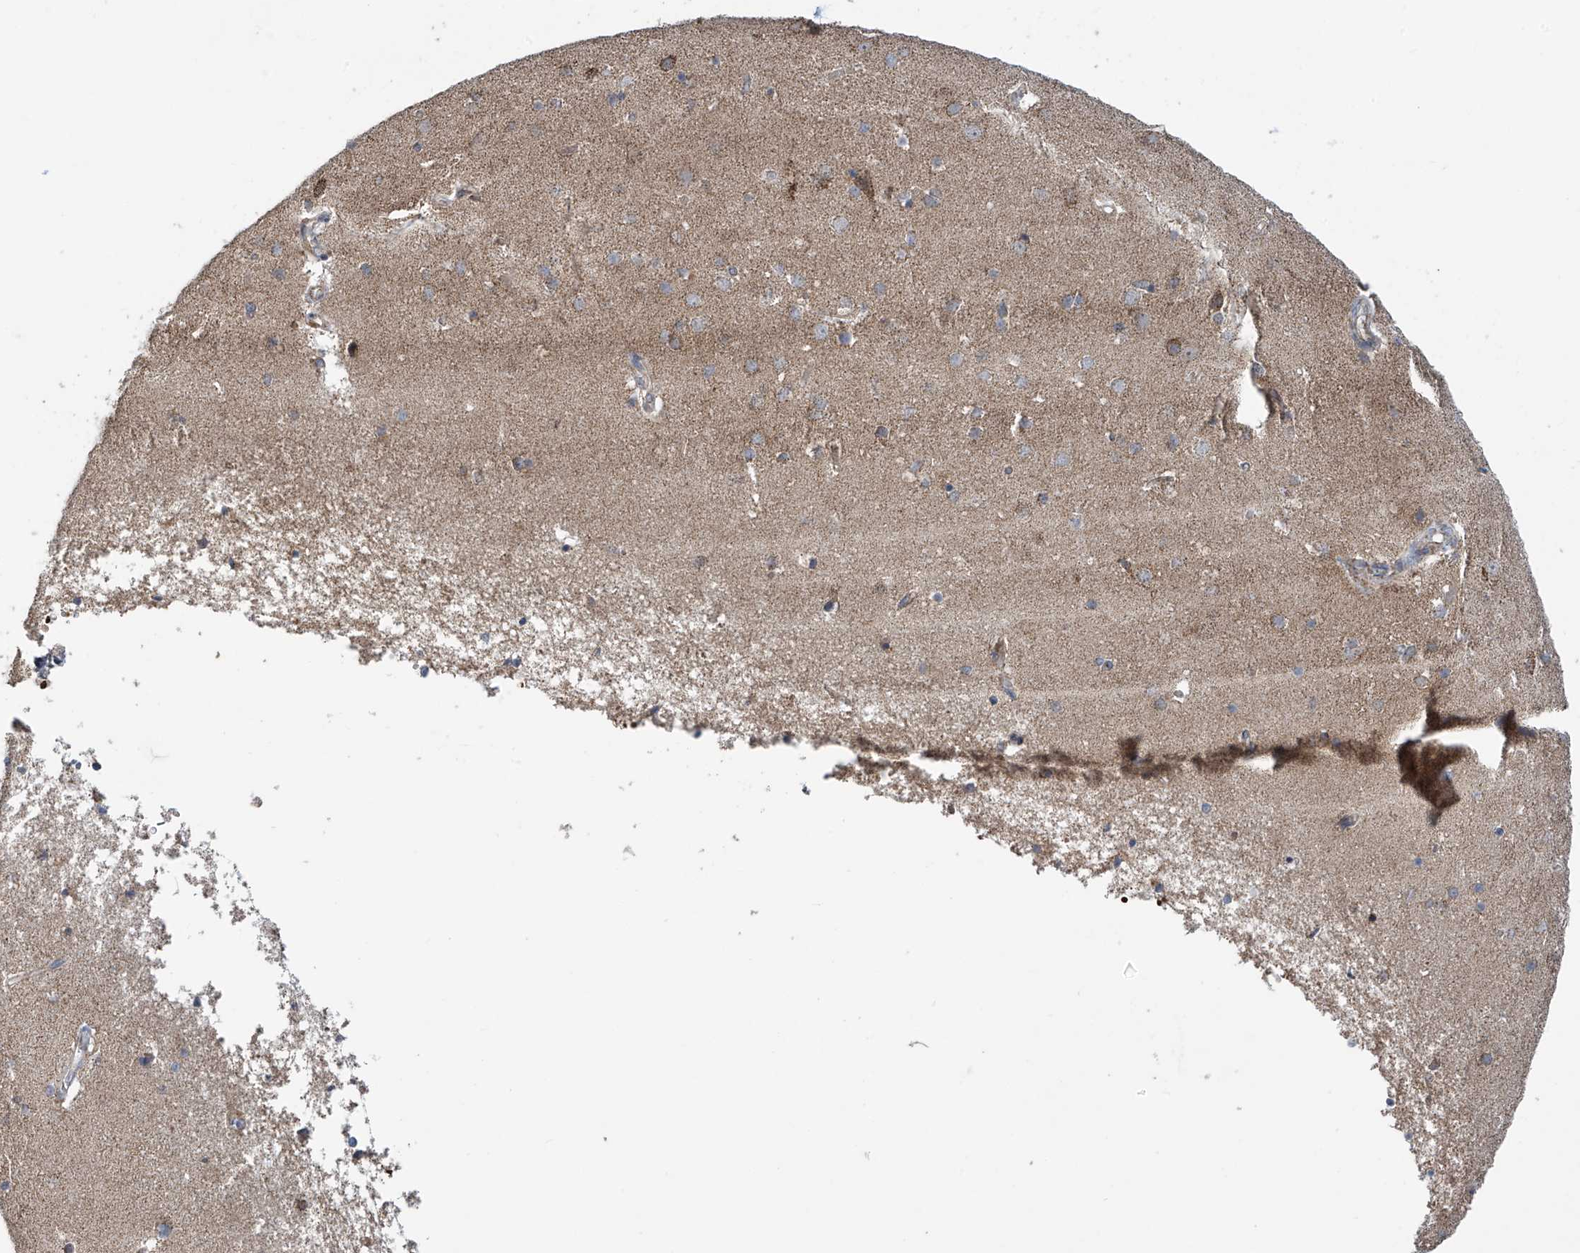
{"staining": {"intensity": "weak", "quantity": "25%-75%", "location": "cytoplasmic/membranous"}, "tissue": "cerebral cortex", "cell_type": "Endothelial cells", "image_type": "normal", "snomed": [{"axis": "morphology", "description": "Normal tissue, NOS"}, {"axis": "topography", "description": "Cerebral cortex"}], "caption": "Immunohistochemistry (IHC) histopathology image of normal human cerebral cortex stained for a protein (brown), which displays low levels of weak cytoplasmic/membranous staining in approximately 25%-75% of endothelial cells.", "gene": "COMMD1", "patient": {"sex": "male", "age": 54}}